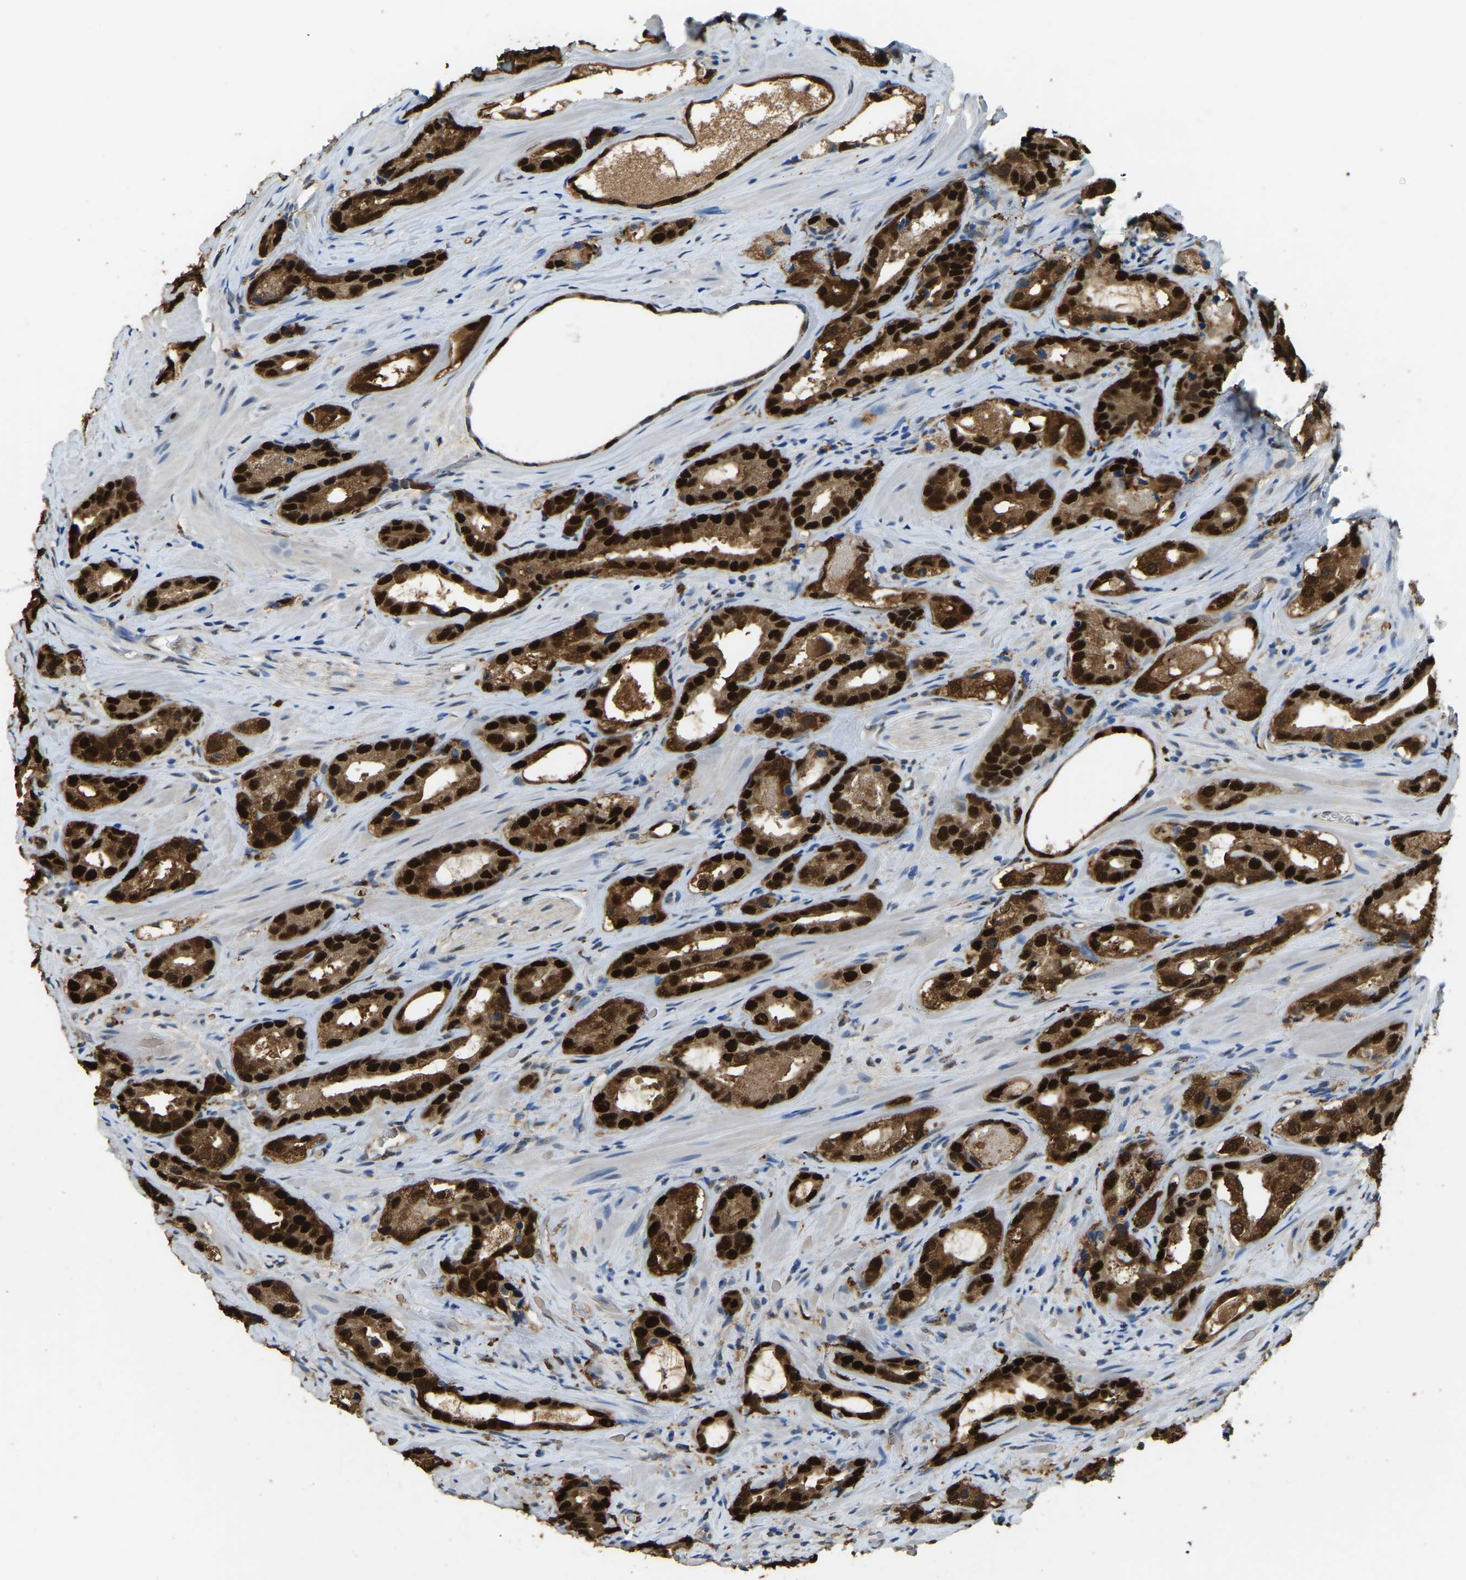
{"staining": {"intensity": "strong", "quantity": ">75%", "location": "cytoplasmic/membranous,nuclear"}, "tissue": "prostate cancer", "cell_type": "Tumor cells", "image_type": "cancer", "snomed": [{"axis": "morphology", "description": "Adenocarcinoma, High grade"}, {"axis": "topography", "description": "Prostate"}], "caption": "Brown immunohistochemical staining in human prostate cancer shows strong cytoplasmic/membranous and nuclear expression in approximately >75% of tumor cells.", "gene": "NANS", "patient": {"sex": "male", "age": 63}}